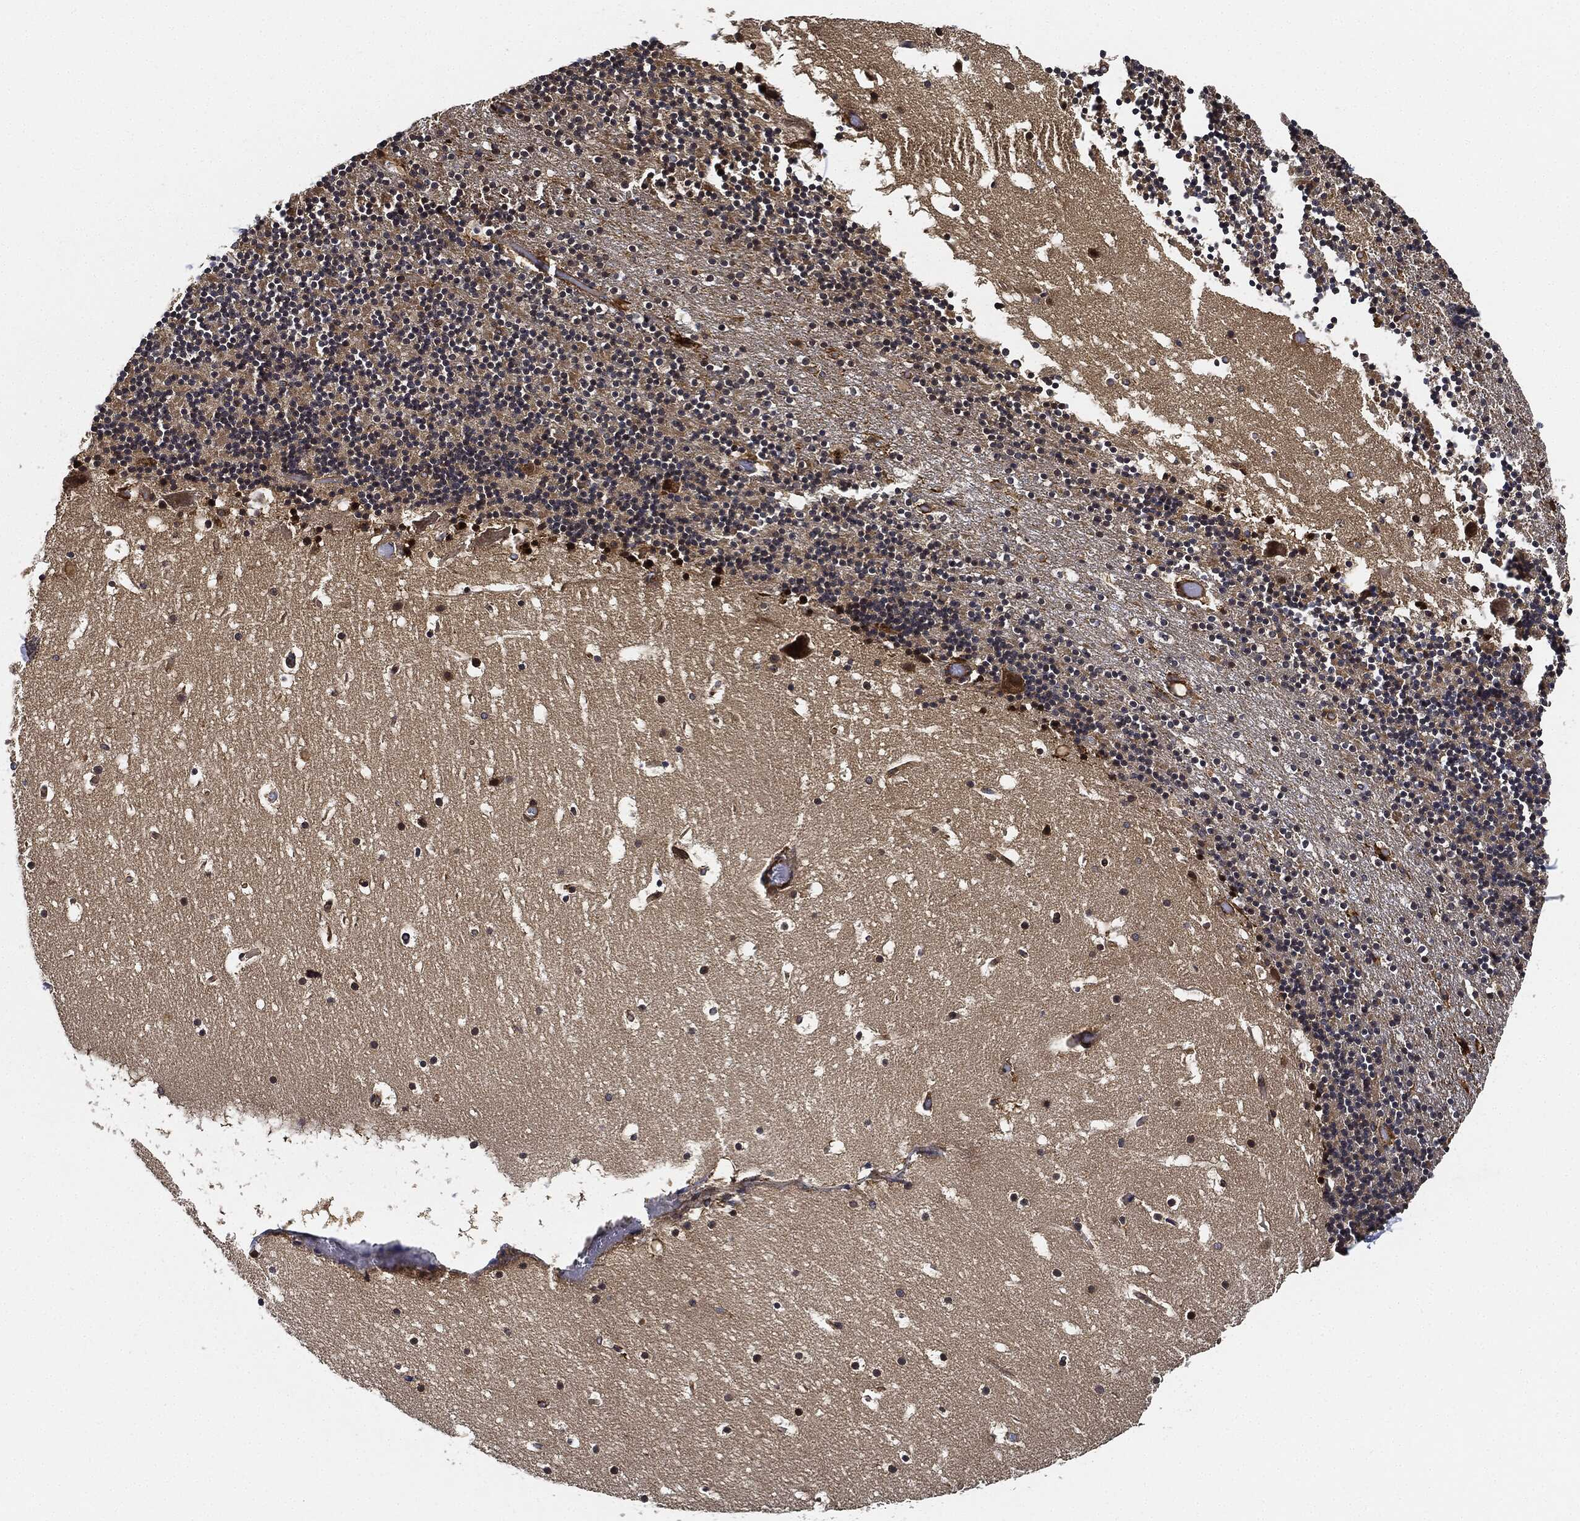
{"staining": {"intensity": "moderate", "quantity": "<25%", "location": "cytoplasmic/membranous"}, "tissue": "cerebellum", "cell_type": "Cells in granular layer", "image_type": "normal", "snomed": [{"axis": "morphology", "description": "Normal tissue, NOS"}, {"axis": "topography", "description": "Cerebellum"}], "caption": "Immunohistochemical staining of benign human cerebellum reveals low levels of moderate cytoplasmic/membranous staining in about <25% of cells in granular layer.", "gene": "CEP290", "patient": {"sex": "male", "age": 37}}